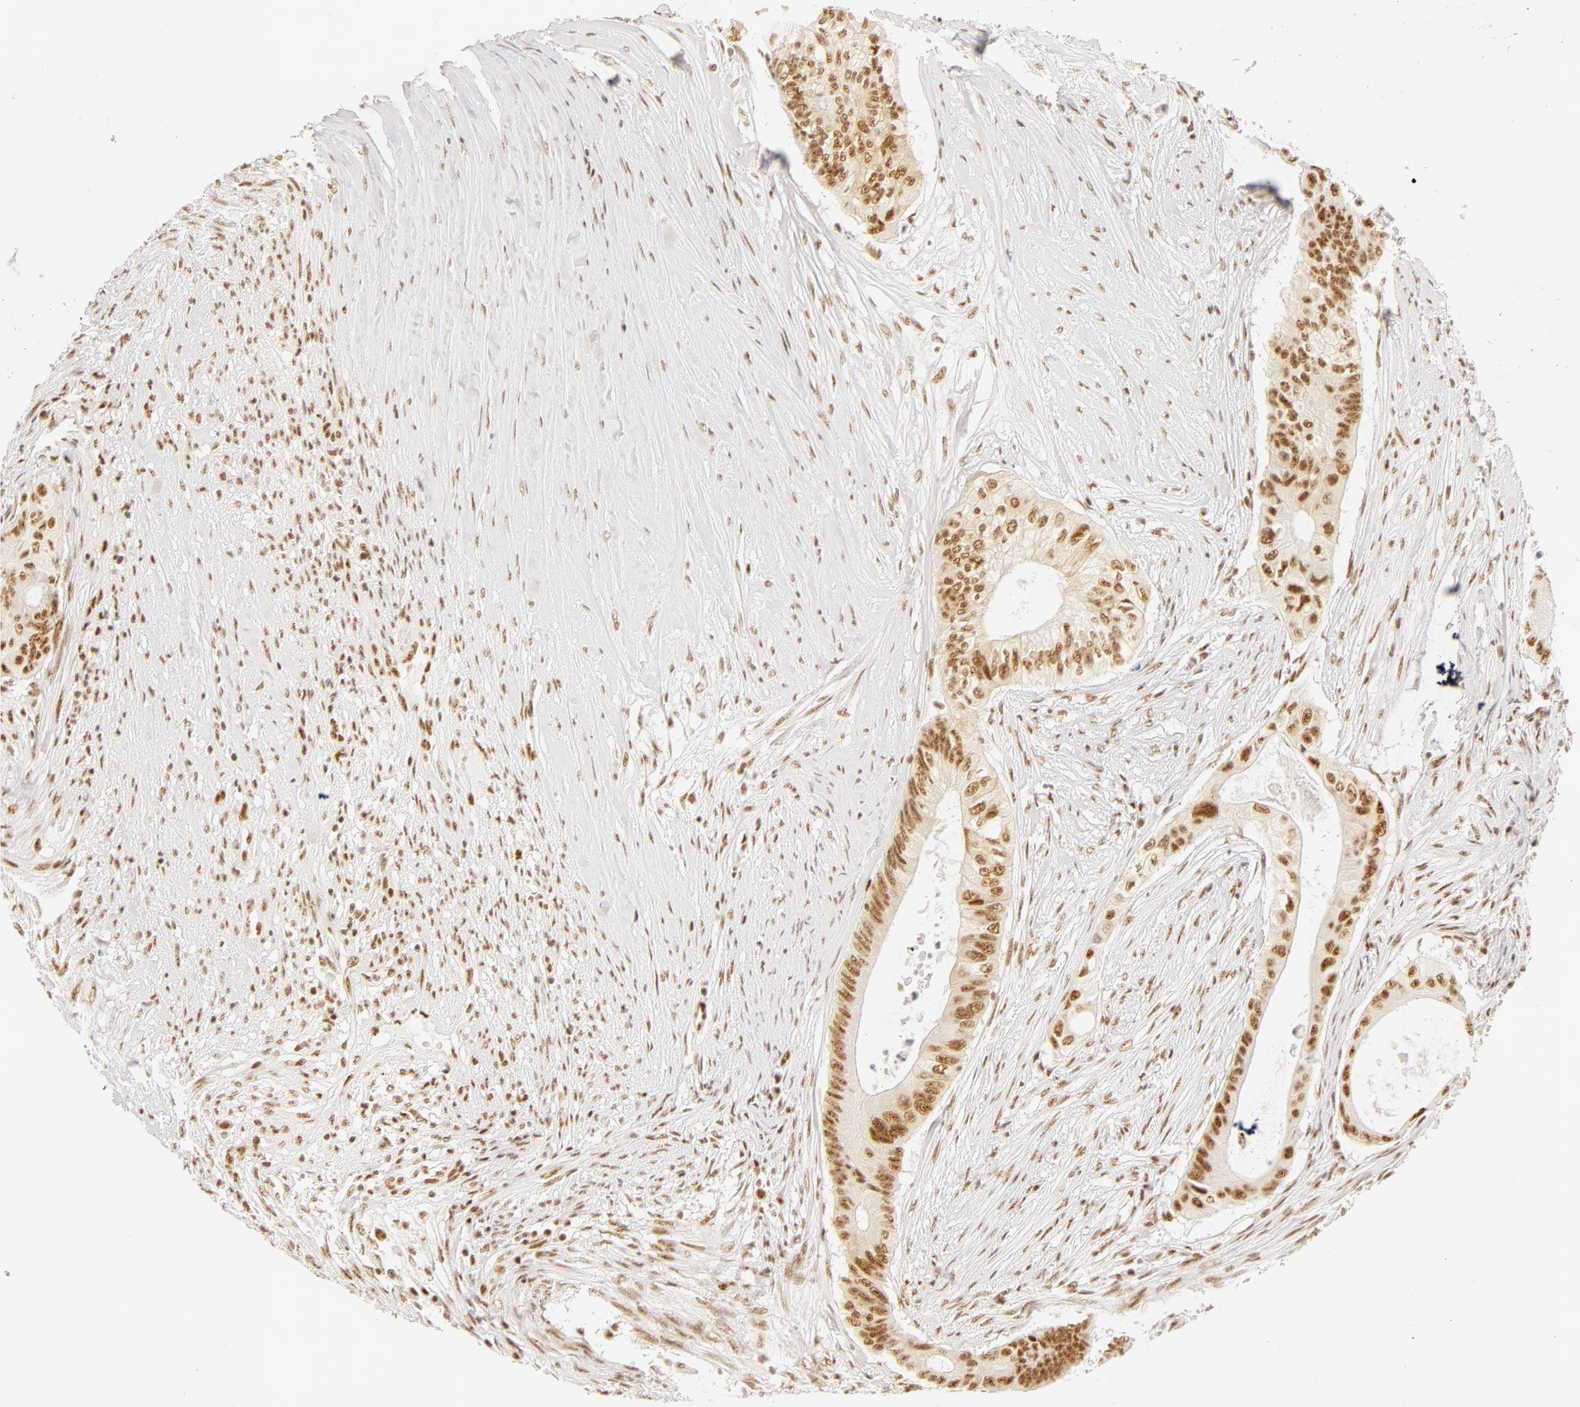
{"staining": {"intensity": "moderate", "quantity": ">75%", "location": "nuclear"}, "tissue": "colorectal cancer", "cell_type": "Tumor cells", "image_type": "cancer", "snomed": [{"axis": "morphology", "description": "Adenocarcinoma, NOS"}, {"axis": "topography", "description": "Colon"}], "caption": "An IHC image of tumor tissue is shown. Protein staining in brown highlights moderate nuclear positivity in colorectal adenocarcinoma within tumor cells.", "gene": "RBM39", "patient": {"sex": "male", "age": 65}}